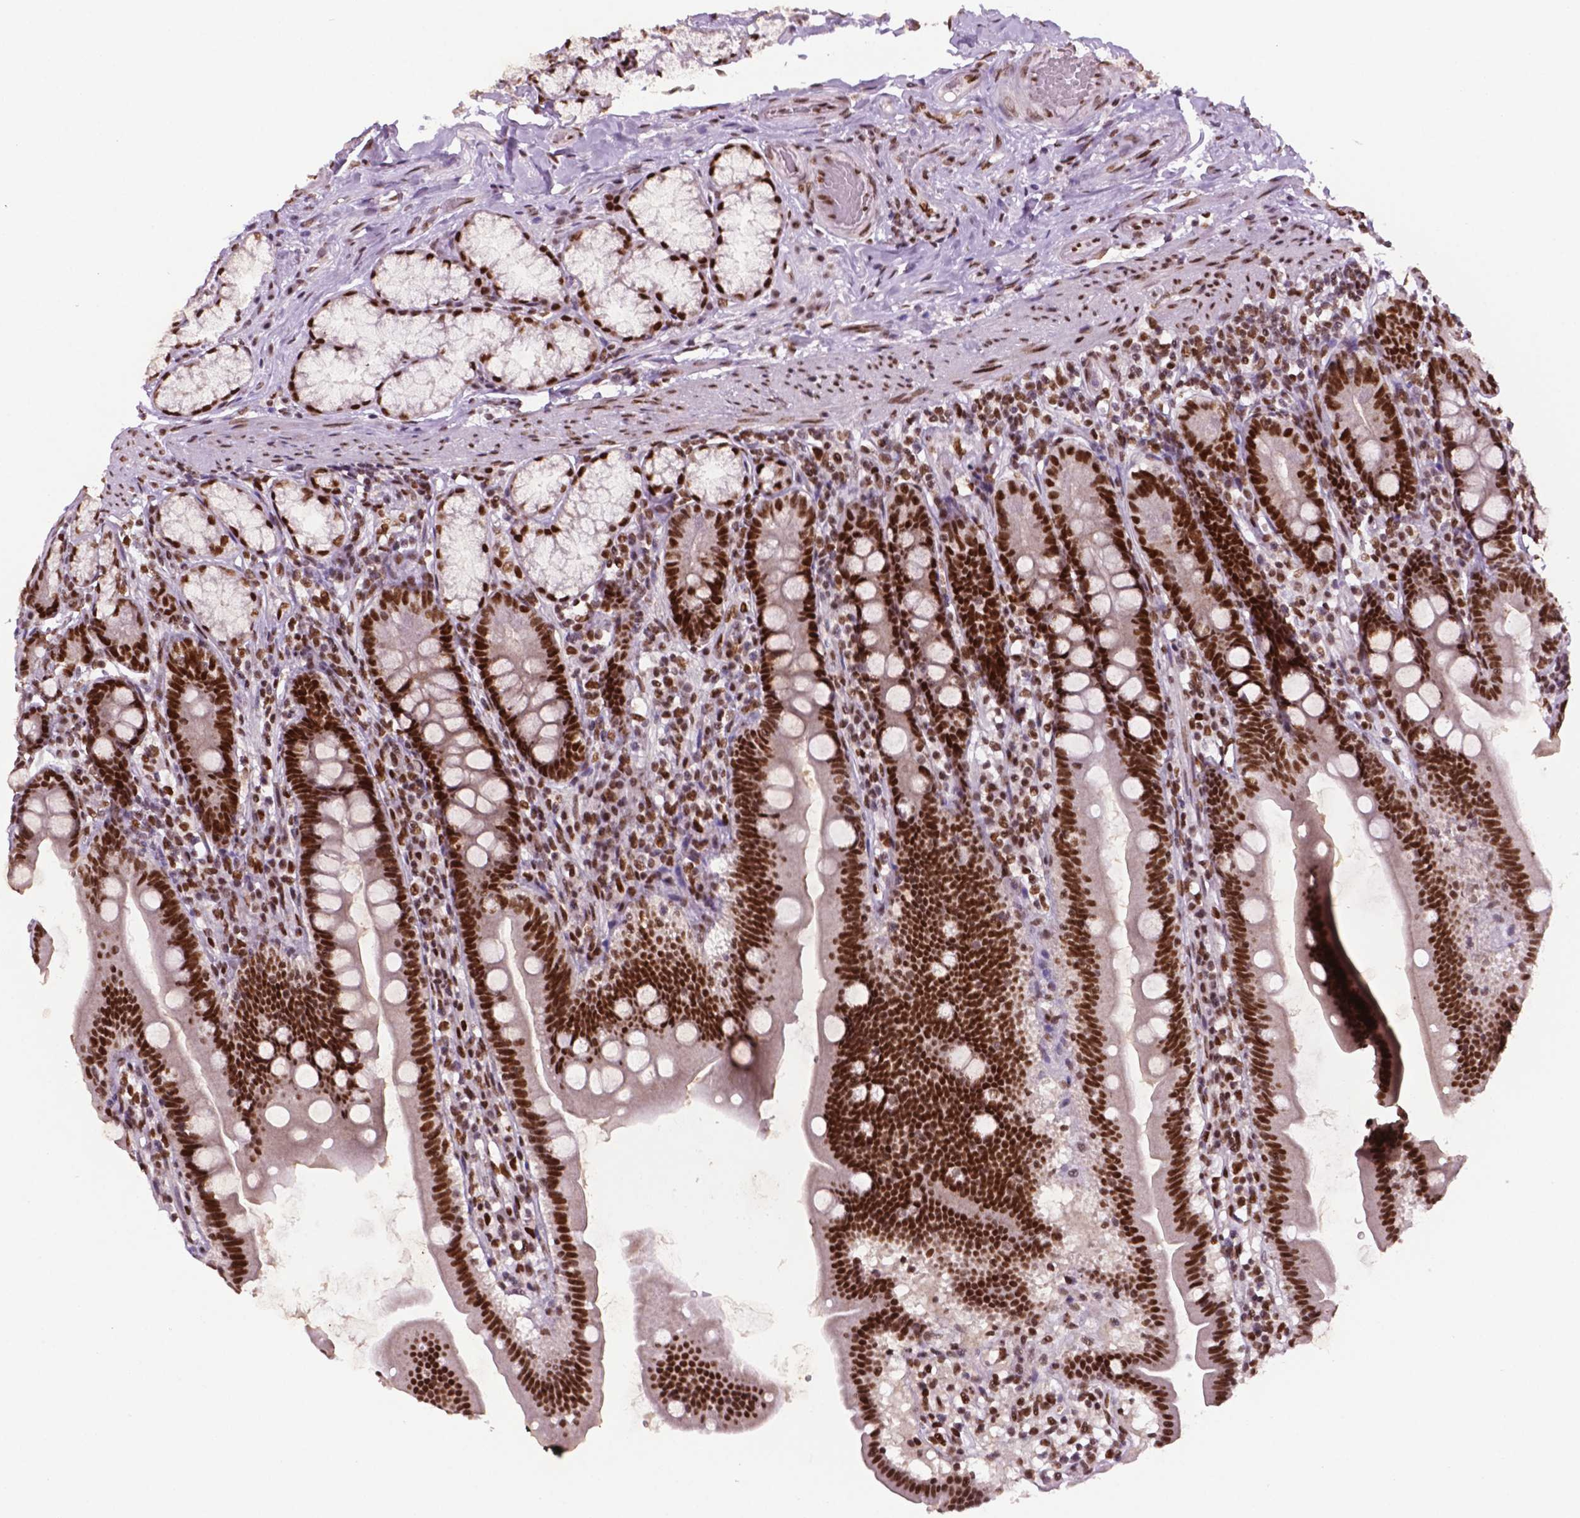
{"staining": {"intensity": "strong", "quantity": ">75%", "location": "nuclear"}, "tissue": "duodenum", "cell_type": "Glandular cells", "image_type": "normal", "snomed": [{"axis": "morphology", "description": "Normal tissue, NOS"}, {"axis": "topography", "description": "Duodenum"}], "caption": "Protein expression by immunohistochemistry (IHC) reveals strong nuclear positivity in approximately >75% of glandular cells in unremarkable duodenum.", "gene": "MLH1", "patient": {"sex": "female", "age": 67}}